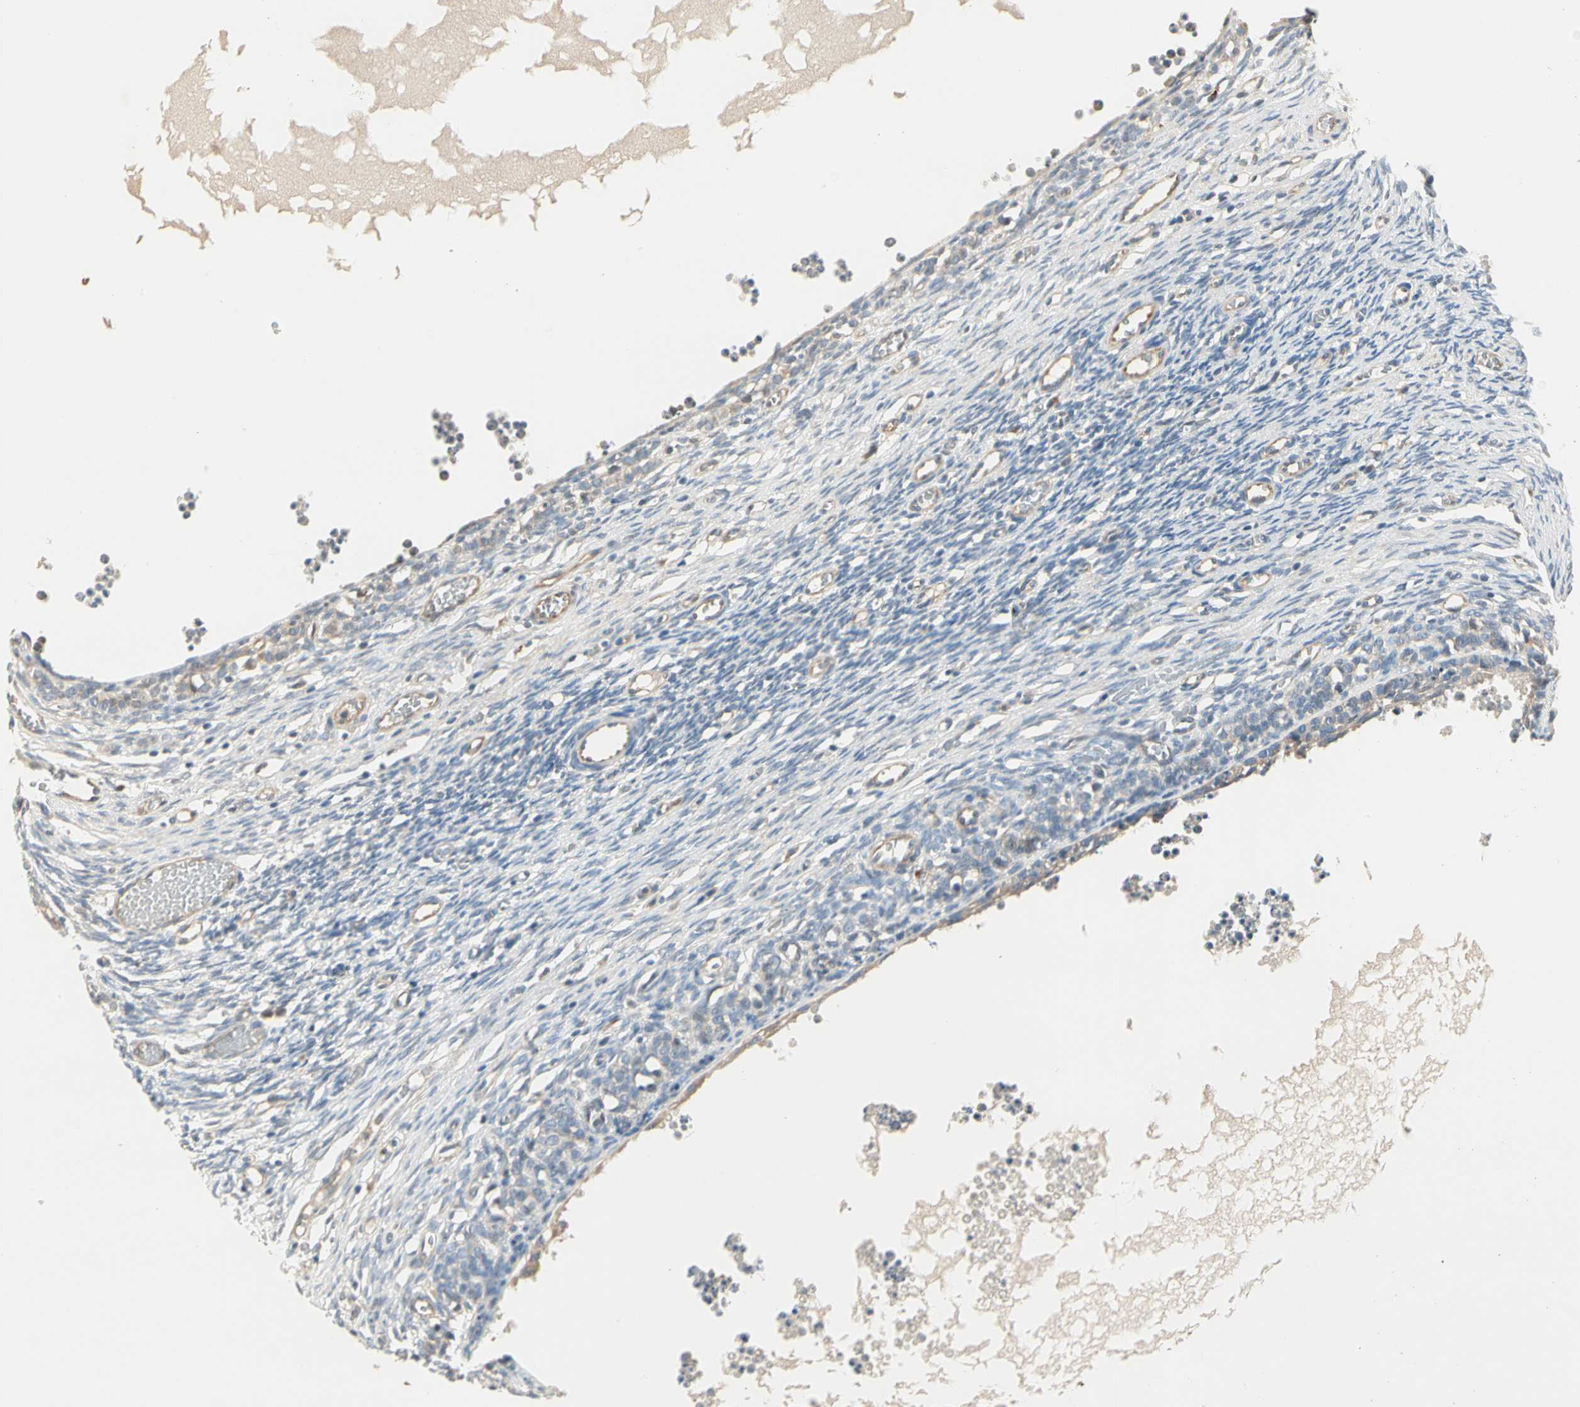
{"staining": {"intensity": "weak", "quantity": "25%-75%", "location": "cytoplasmic/membranous"}, "tissue": "ovary", "cell_type": "Follicle cells", "image_type": "normal", "snomed": [{"axis": "morphology", "description": "Normal tissue, NOS"}, {"axis": "topography", "description": "Ovary"}], "caption": "Normal ovary was stained to show a protein in brown. There is low levels of weak cytoplasmic/membranous expression in about 25%-75% of follicle cells. The protein of interest is stained brown, and the nuclei are stained in blue (DAB IHC with brightfield microscopy, high magnification).", "gene": "GPR153", "patient": {"sex": "female", "age": 35}}